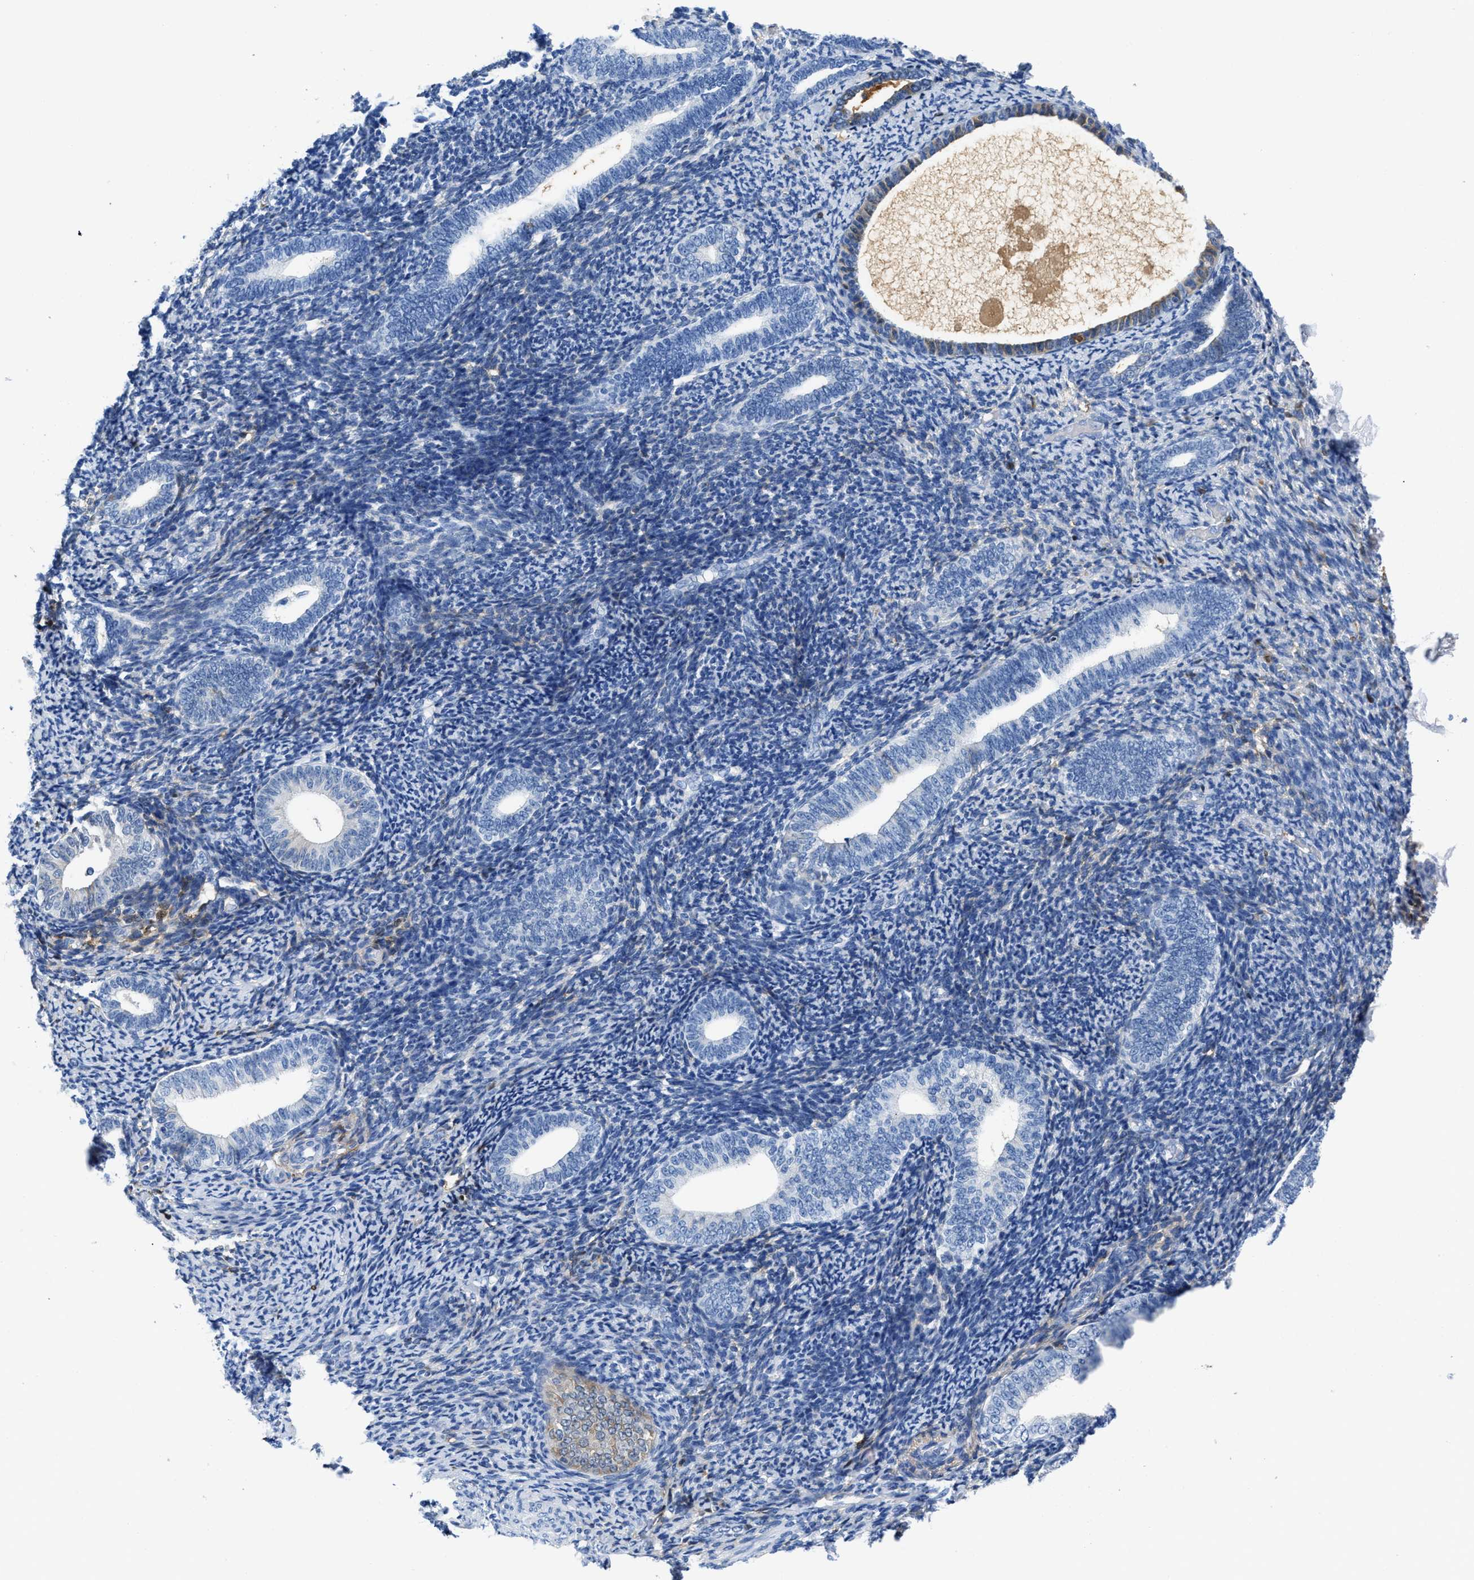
{"staining": {"intensity": "negative", "quantity": "none", "location": "none"}, "tissue": "endometrium", "cell_type": "Cells in endometrial stroma", "image_type": "normal", "snomed": [{"axis": "morphology", "description": "Normal tissue, NOS"}, {"axis": "topography", "description": "Endometrium"}], "caption": "The image shows no staining of cells in endometrial stroma in unremarkable endometrium.", "gene": "GC", "patient": {"sex": "female", "age": 66}}